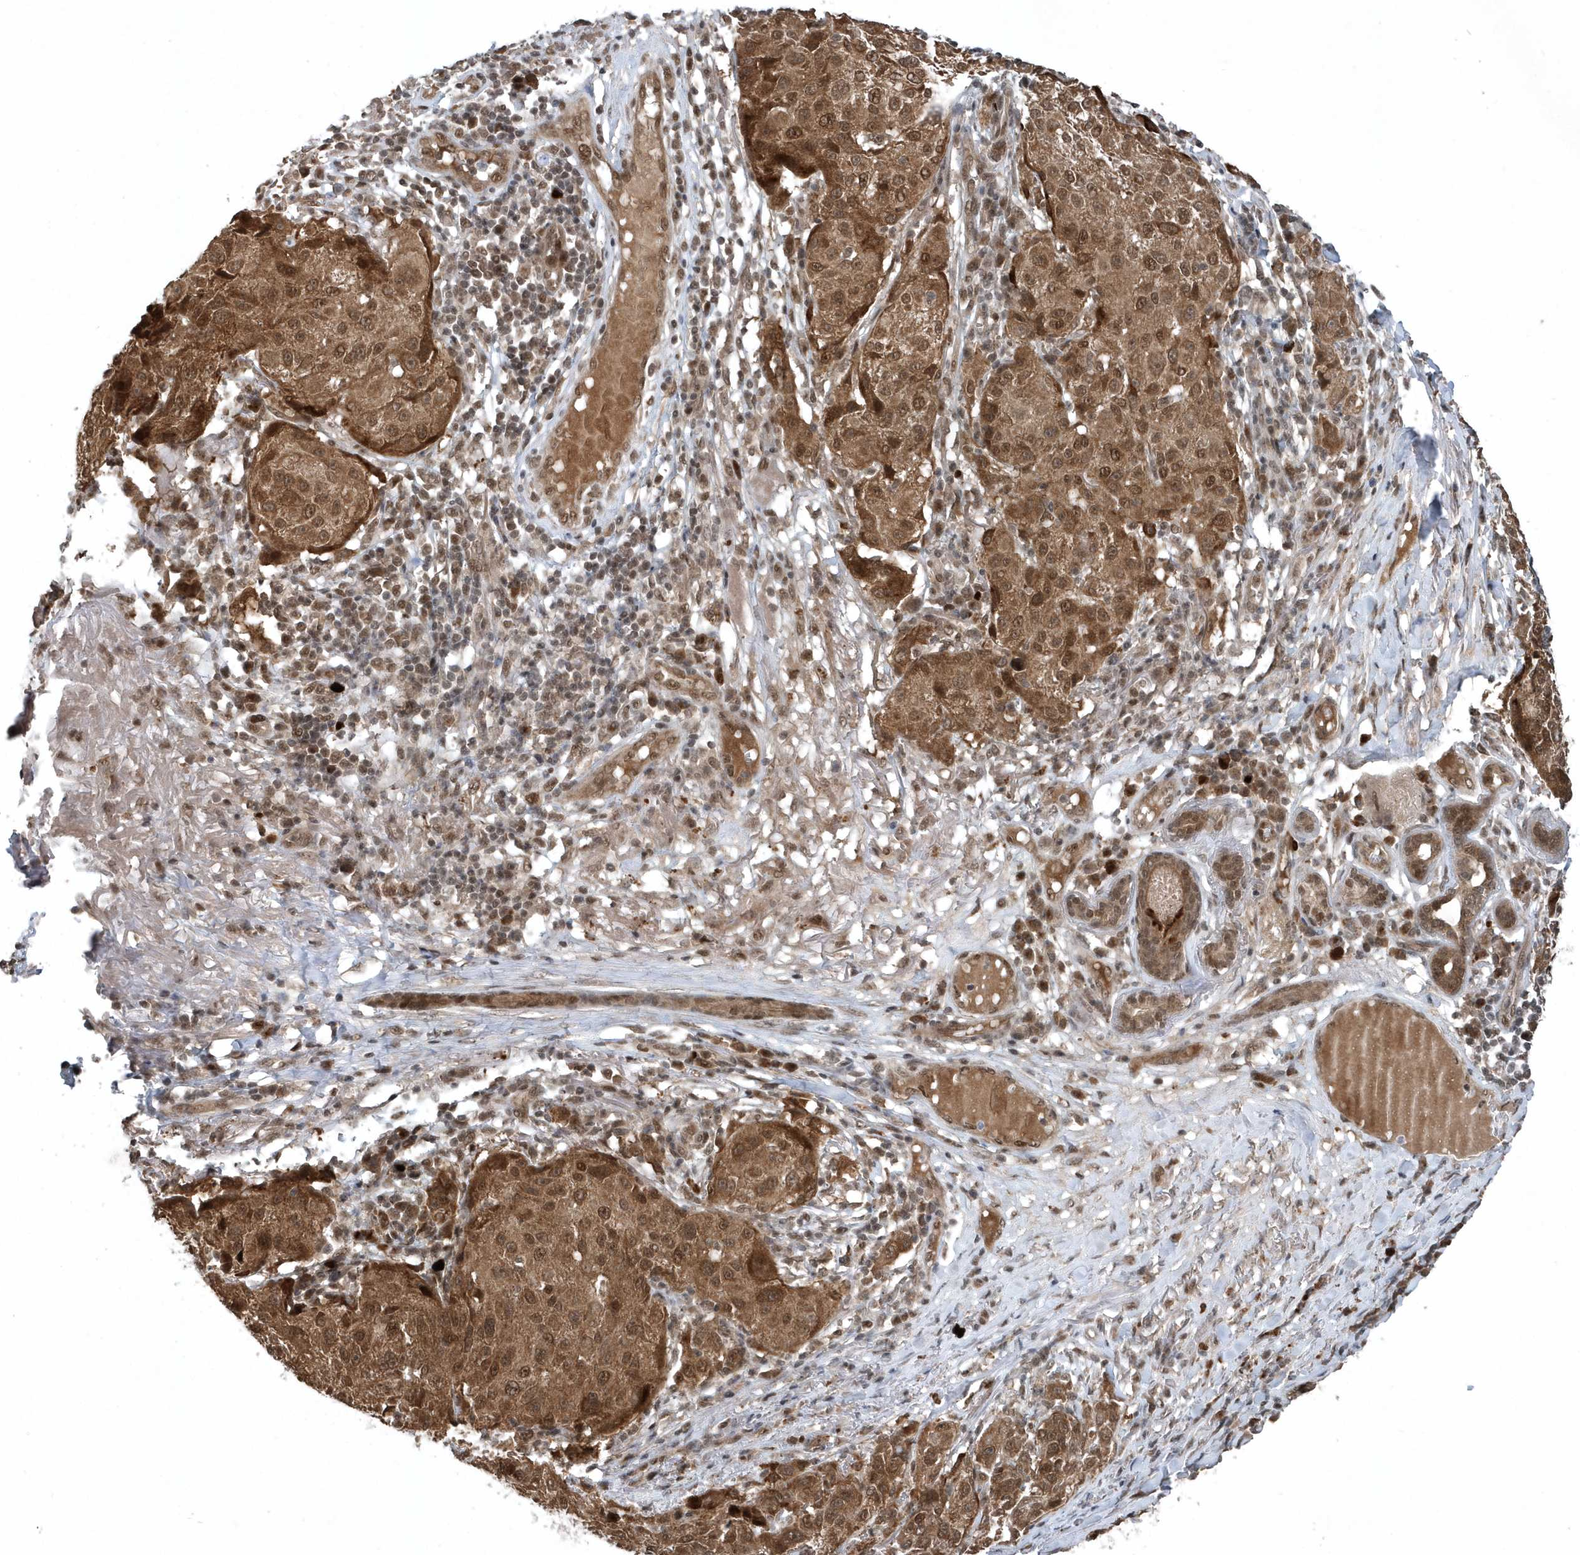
{"staining": {"intensity": "moderate", "quantity": ">75%", "location": "cytoplasmic/membranous,nuclear"}, "tissue": "melanoma", "cell_type": "Tumor cells", "image_type": "cancer", "snomed": [{"axis": "morphology", "description": "Necrosis, NOS"}, {"axis": "morphology", "description": "Malignant melanoma, NOS"}, {"axis": "topography", "description": "Skin"}], "caption": "A medium amount of moderate cytoplasmic/membranous and nuclear staining is seen in about >75% of tumor cells in malignant melanoma tissue.", "gene": "QTRT2", "patient": {"sex": "female", "age": 87}}